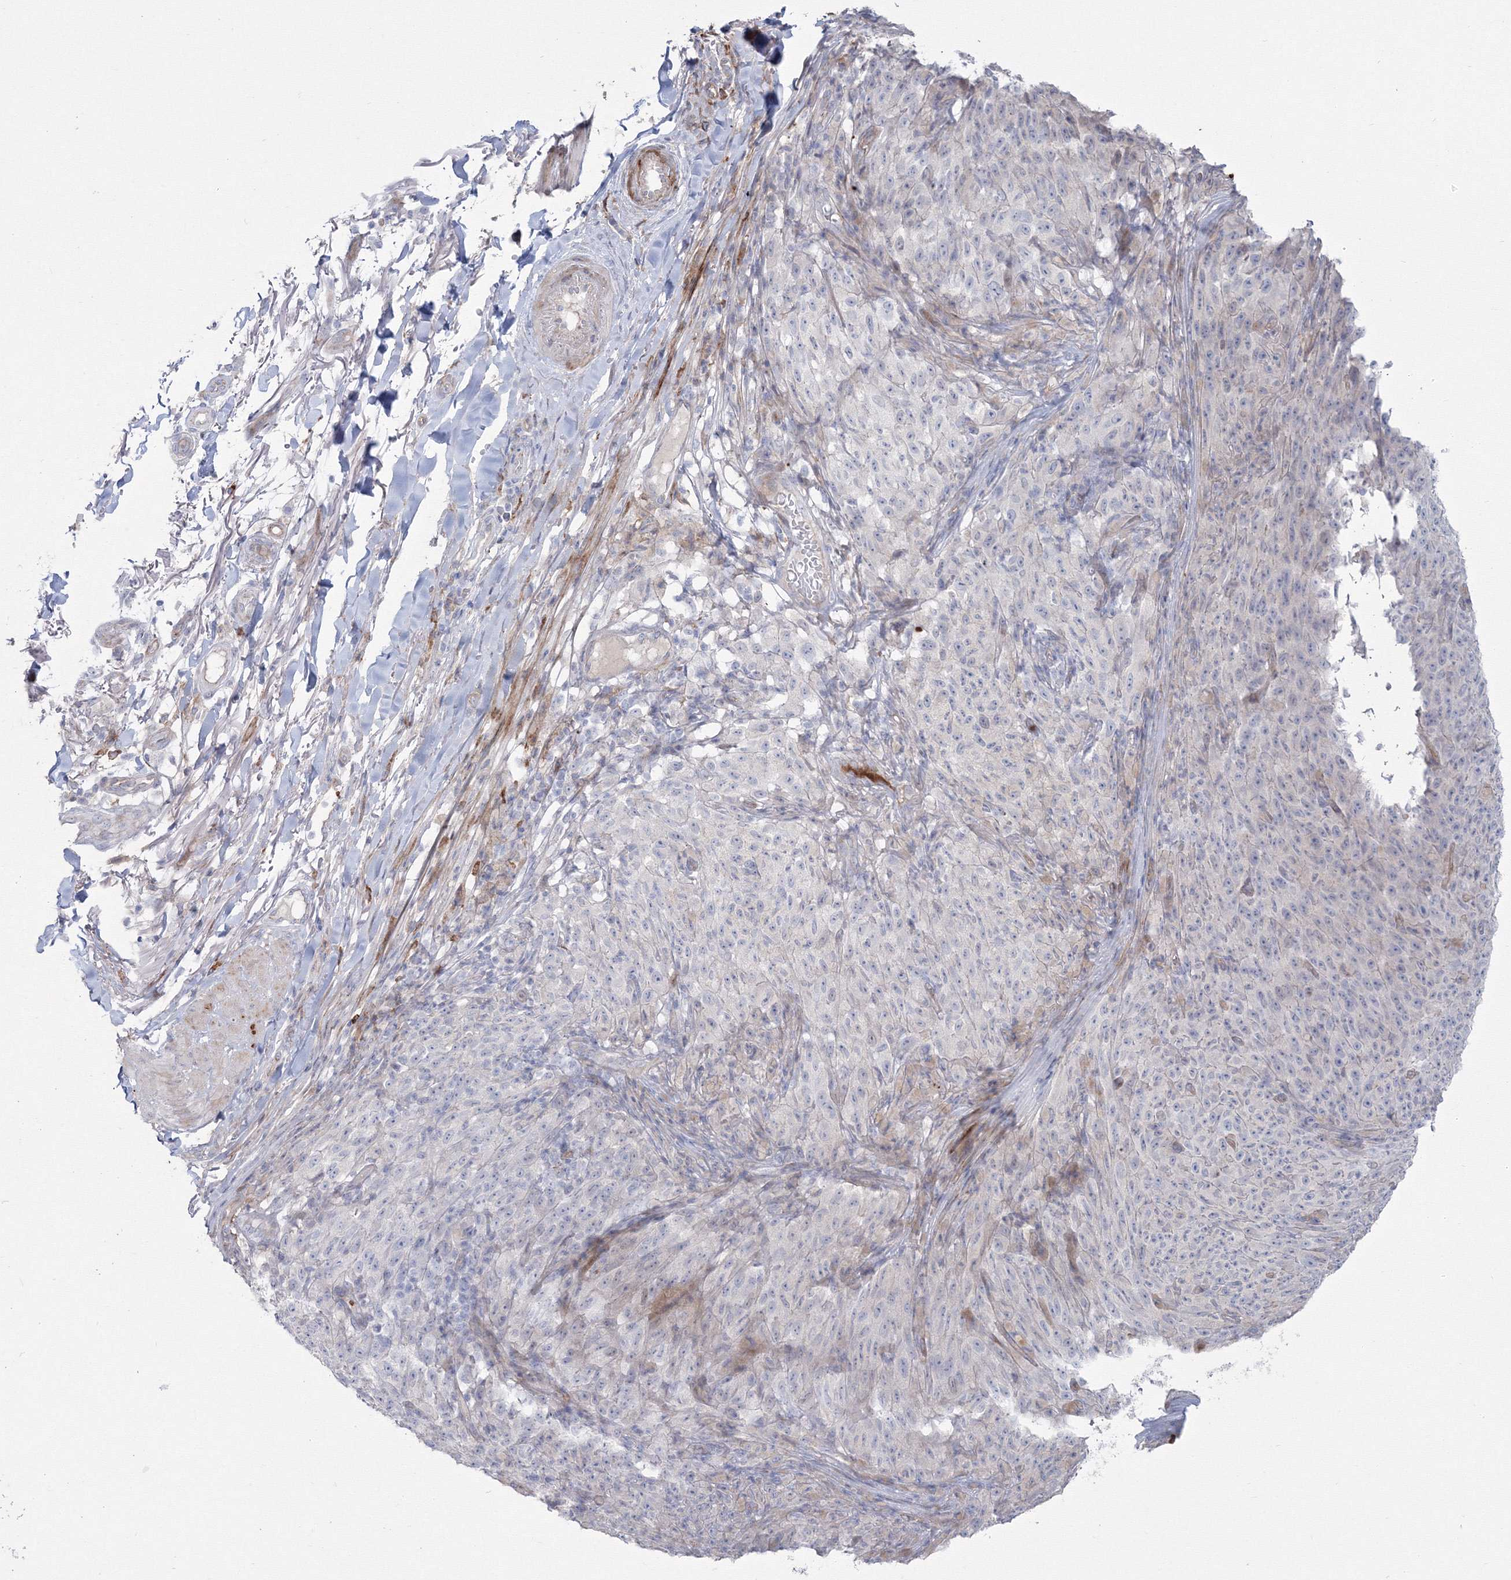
{"staining": {"intensity": "negative", "quantity": "none", "location": "none"}, "tissue": "melanoma", "cell_type": "Tumor cells", "image_type": "cancer", "snomed": [{"axis": "morphology", "description": "Malignant melanoma, NOS"}, {"axis": "topography", "description": "Skin"}], "caption": "Immunohistochemical staining of human melanoma demonstrates no significant expression in tumor cells.", "gene": "HYAL2", "patient": {"sex": "female", "age": 82}}